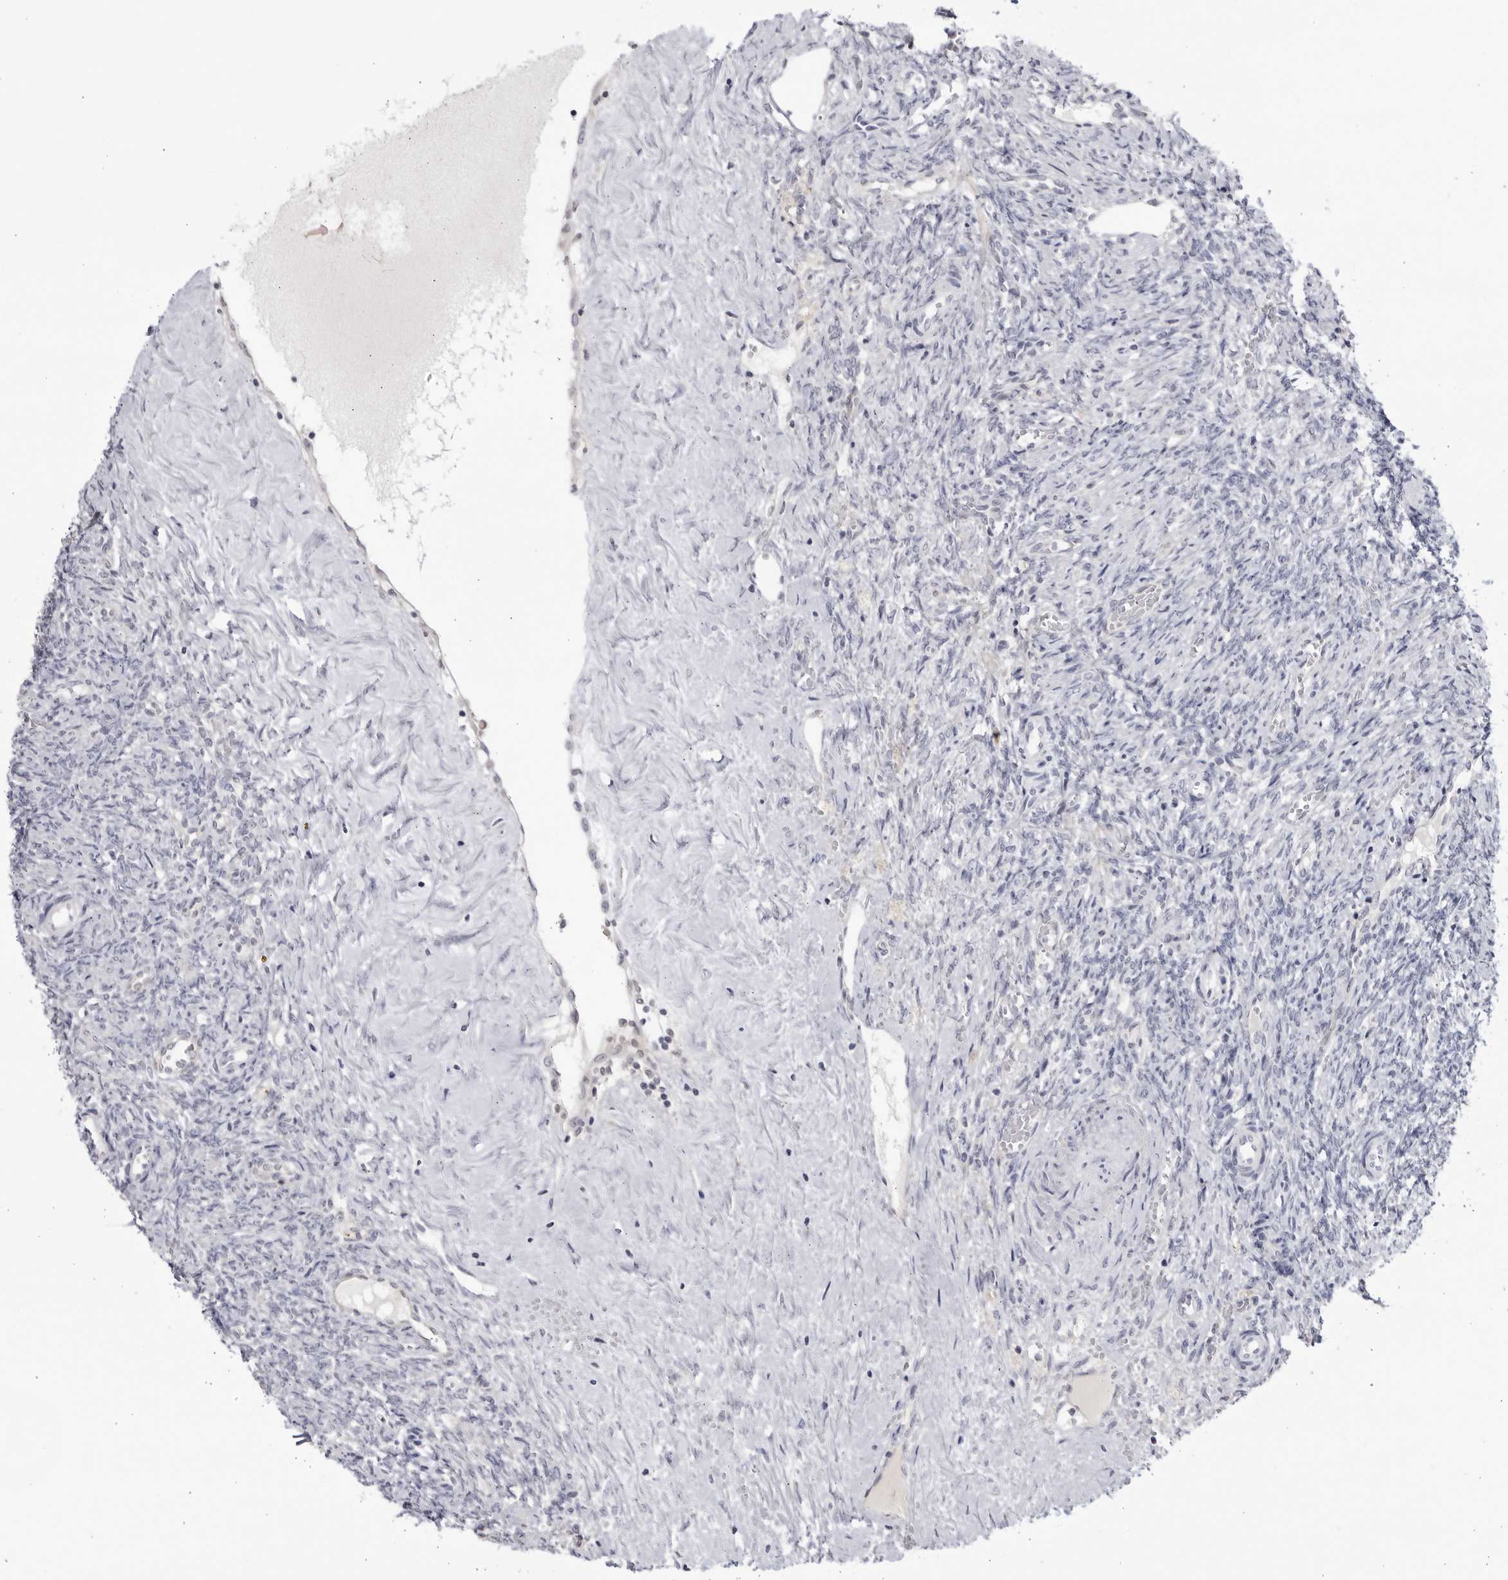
{"staining": {"intensity": "negative", "quantity": "none", "location": "none"}, "tissue": "ovary", "cell_type": "Ovarian stroma cells", "image_type": "normal", "snomed": [{"axis": "morphology", "description": "Normal tissue, NOS"}, {"axis": "topography", "description": "Ovary"}], "caption": "This micrograph is of benign ovary stained with immunohistochemistry (IHC) to label a protein in brown with the nuclei are counter-stained blue. There is no expression in ovarian stroma cells.", "gene": "CNBD1", "patient": {"sex": "female", "age": 41}}